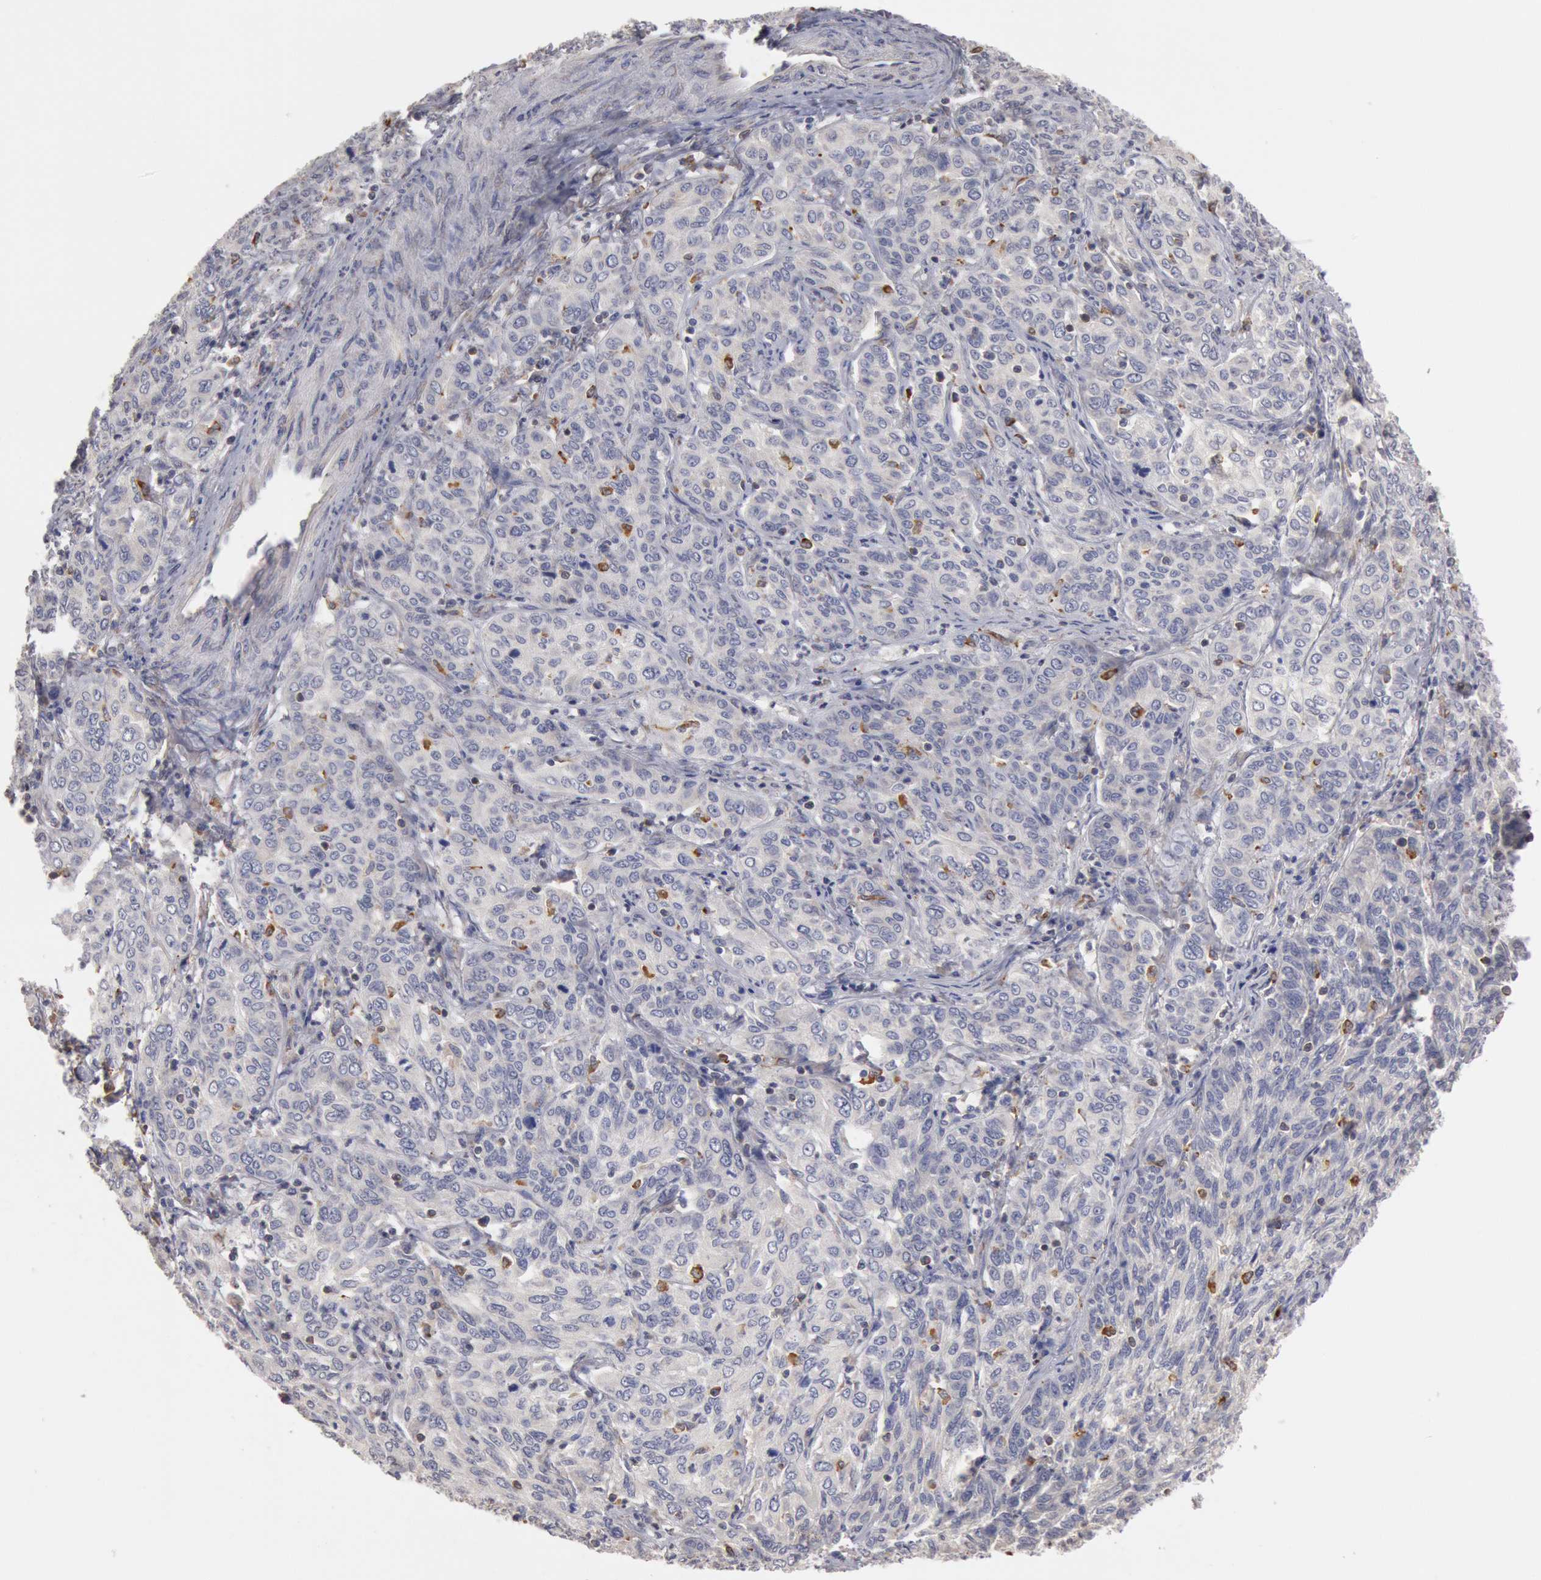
{"staining": {"intensity": "negative", "quantity": "none", "location": "none"}, "tissue": "cervical cancer", "cell_type": "Tumor cells", "image_type": "cancer", "snomed": [{"axis": "morphology", "description": "Squamous cell carcinoma, NOS"}, {"axis": "topography", "description": "Cervix"}], "caption": "IHC of cervical squamous cell carcinoma reveals no staining in tumor cells.", "gene": "OSBPL8", "patient": {"sex": "female", "age": 38}}